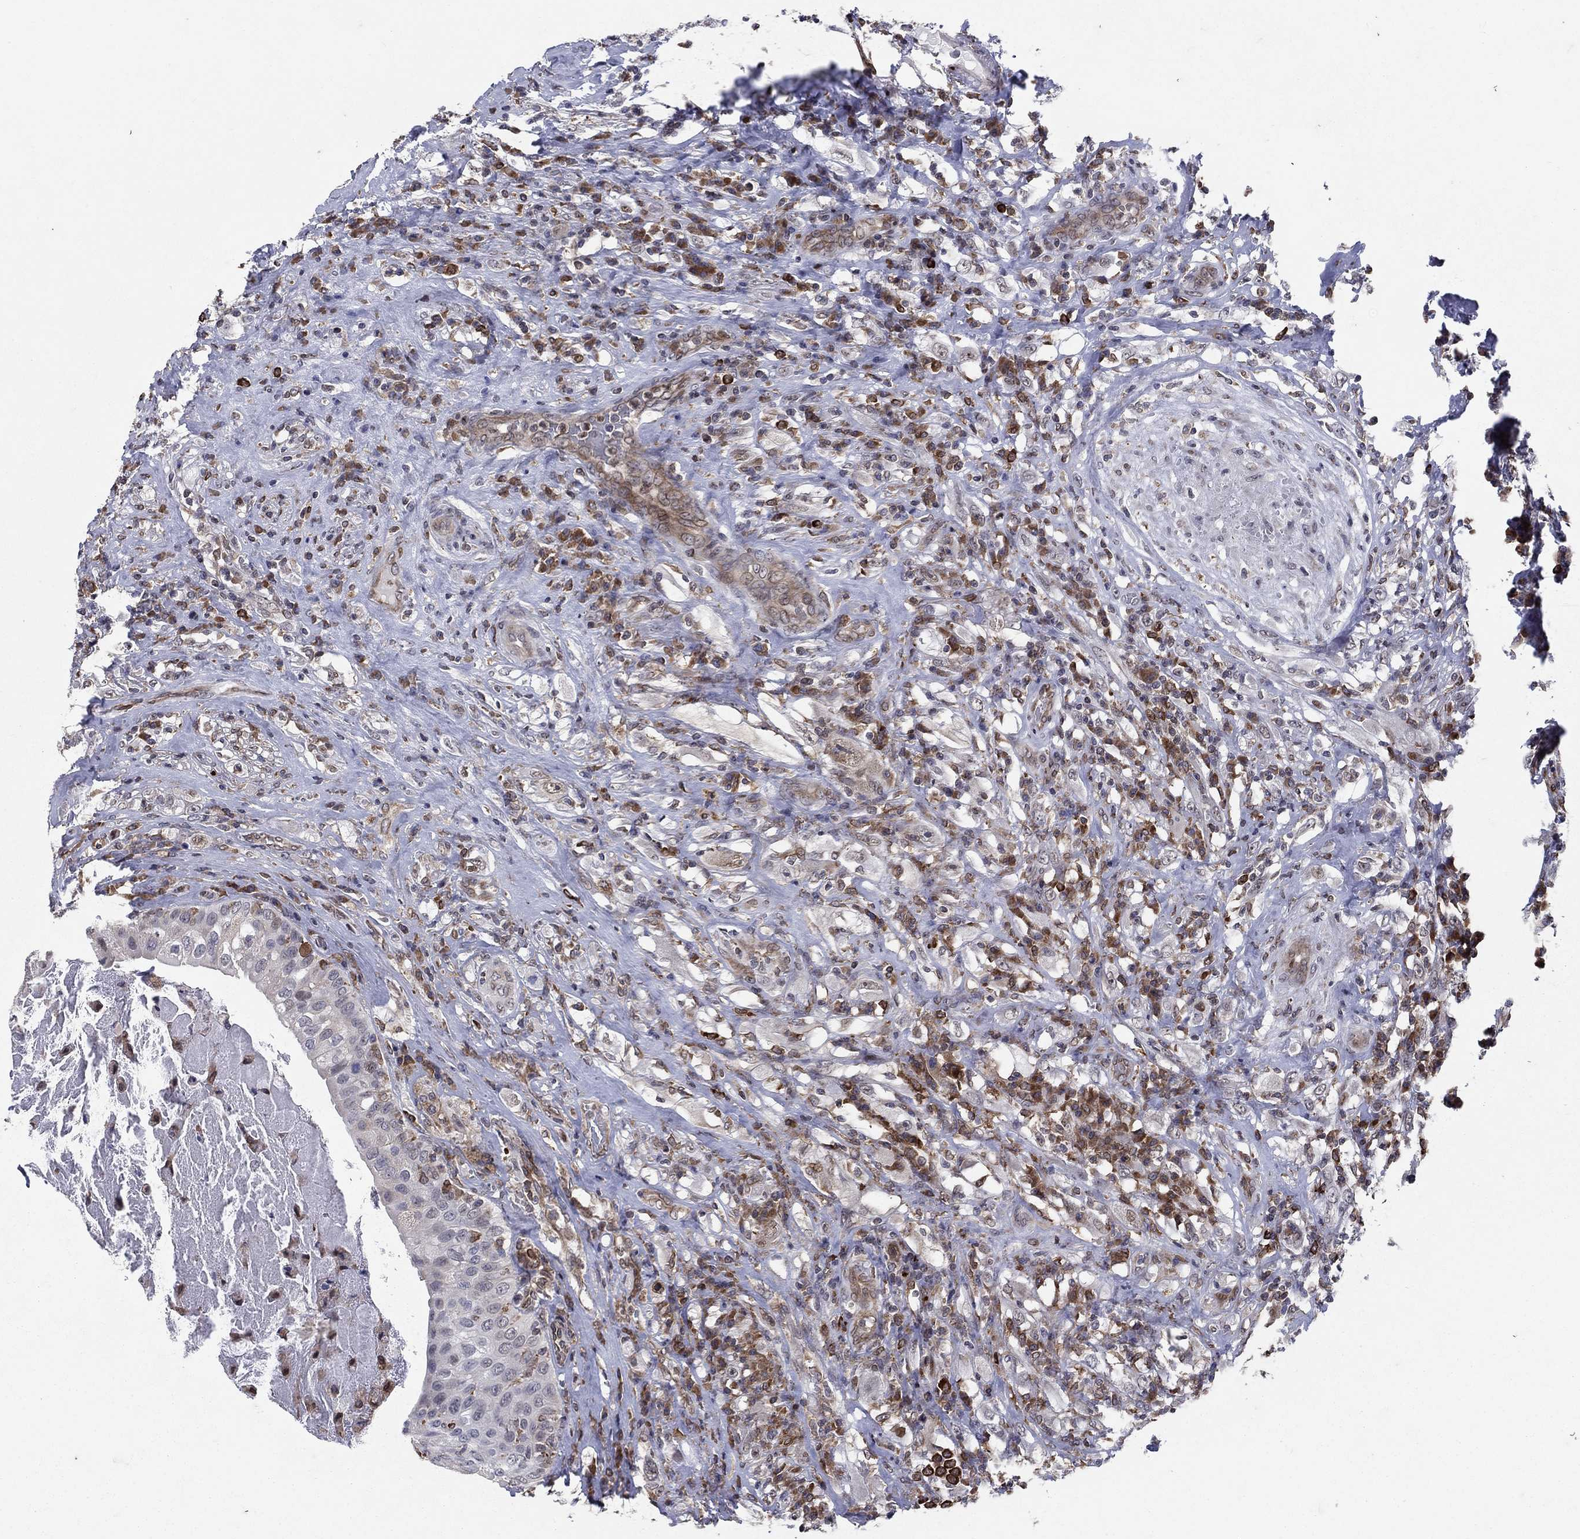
{"staining": {"intensity": "negative", "quantity": "none", "location": "none"}, "tissue": "testis cancer", "cell_type": "Tumor cells", "image_type": "cancer", "snomed": [{"axis": "morphology", "description": "Necrosis, NOS"}, {"axis": "morphology", "description": "Carcinoma, Embryonal, NOS"}, {"axis": "topography", "description": "Testis"}], "caption": "Immunohistochemistry (IHC) micrograph of human embryonal carcinoma (testis) stained for a protein (brown), which exhibits no expression in tumor cells.", "gene": "DHRS7", "patient": {"sex": "male", "age": 19}}